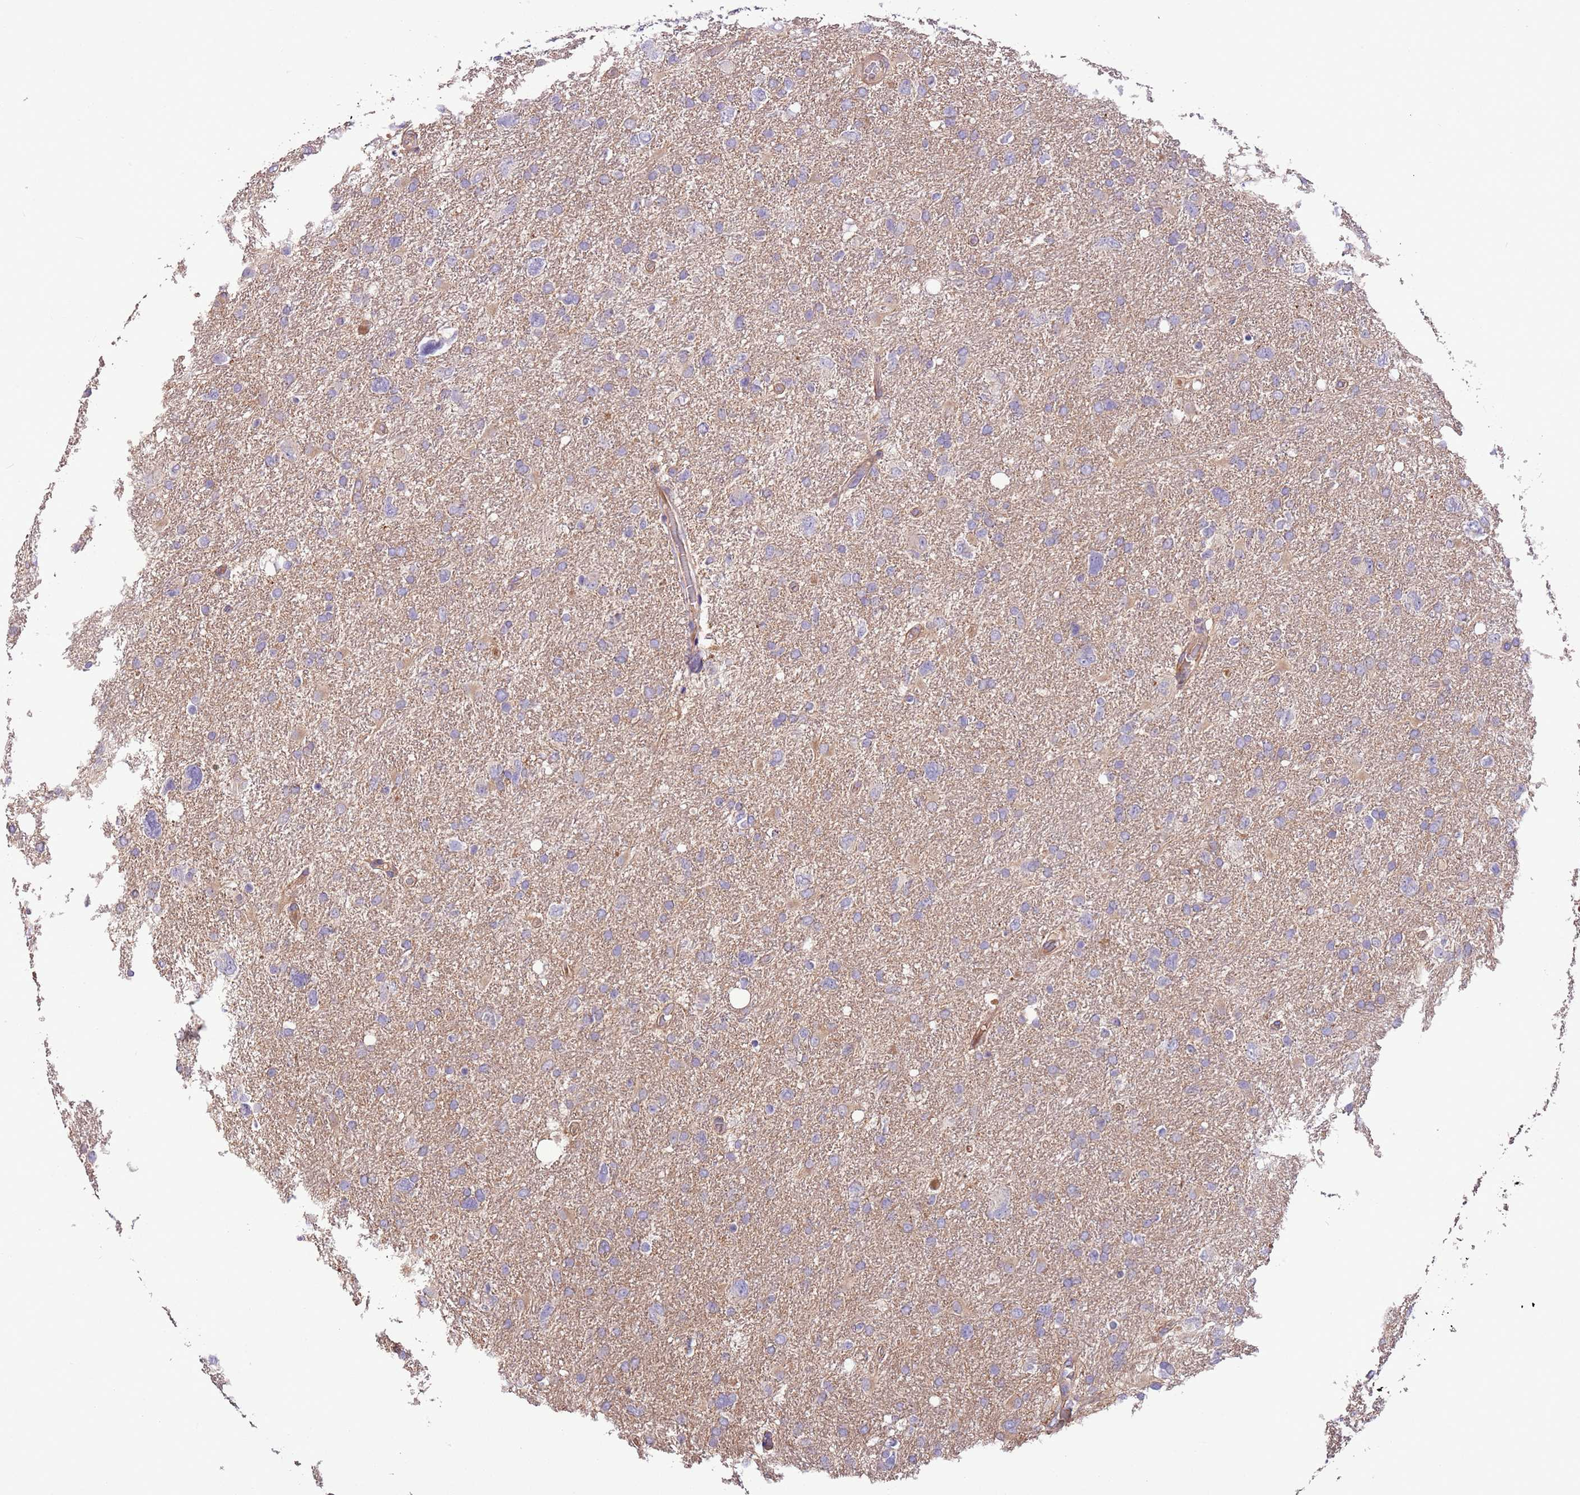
{"staining": {"intensity": "negative", "quantity": "none", "location": "none"}, "tissue": "glioma", "cell_type": "Tumor cells", "image_type": "cancer", "snomed": [{"axis": "morphology", "description": "Glioma, malignant, High grade"}, {"axis": "topography", "description": "Brain"}], "caption": "Human glioma stained for a protein using immunohistochemistry reveals no staining in tumor cells.", "gene": "FAM89B", "patient": {"sex": "male", "age": 61}}